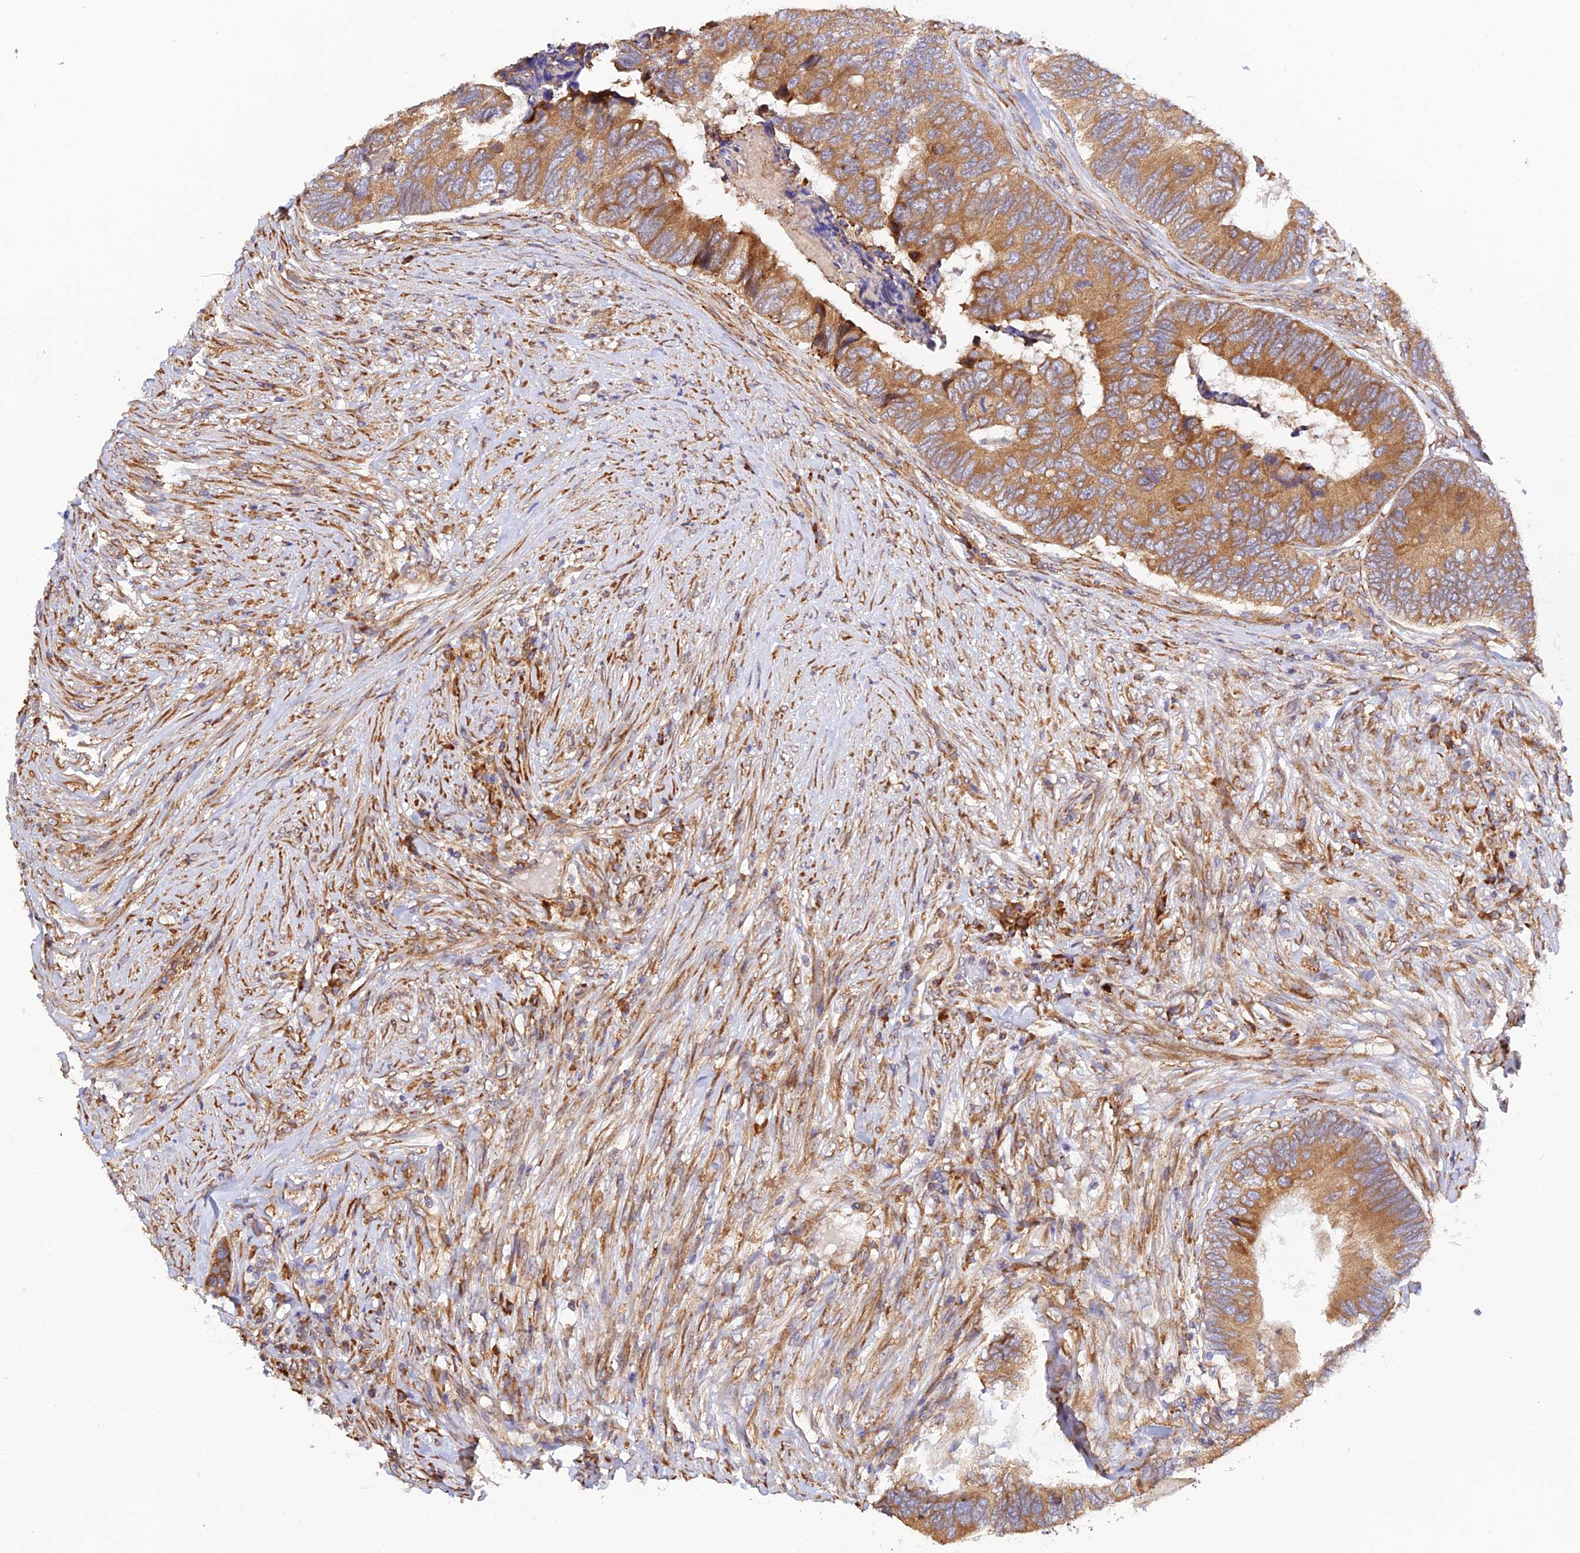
{"staining": {"intensity": "moderate", "quantity": ">75%", "location": "cytoplasmic/membranous"}, "tissue": "colorectal cancer", "cell_type": "Tumor cells", "image_type": "cancer", "snomed": [{"axis": "morphology", "description": "Adenocarcinoma, NOS"}, {"axis": "topography", "description": "Colon"}], "caption": "The immunohistochemical stain labels moderate cytoplasmic/membranous expression in tumor cells of colorectal adenocarcinoma tissue. (brown staining indicates protein expression, while blue staining denotes nuclei).", "gene": "RPL5", "patient": {"sex": "female", "age": 67}}